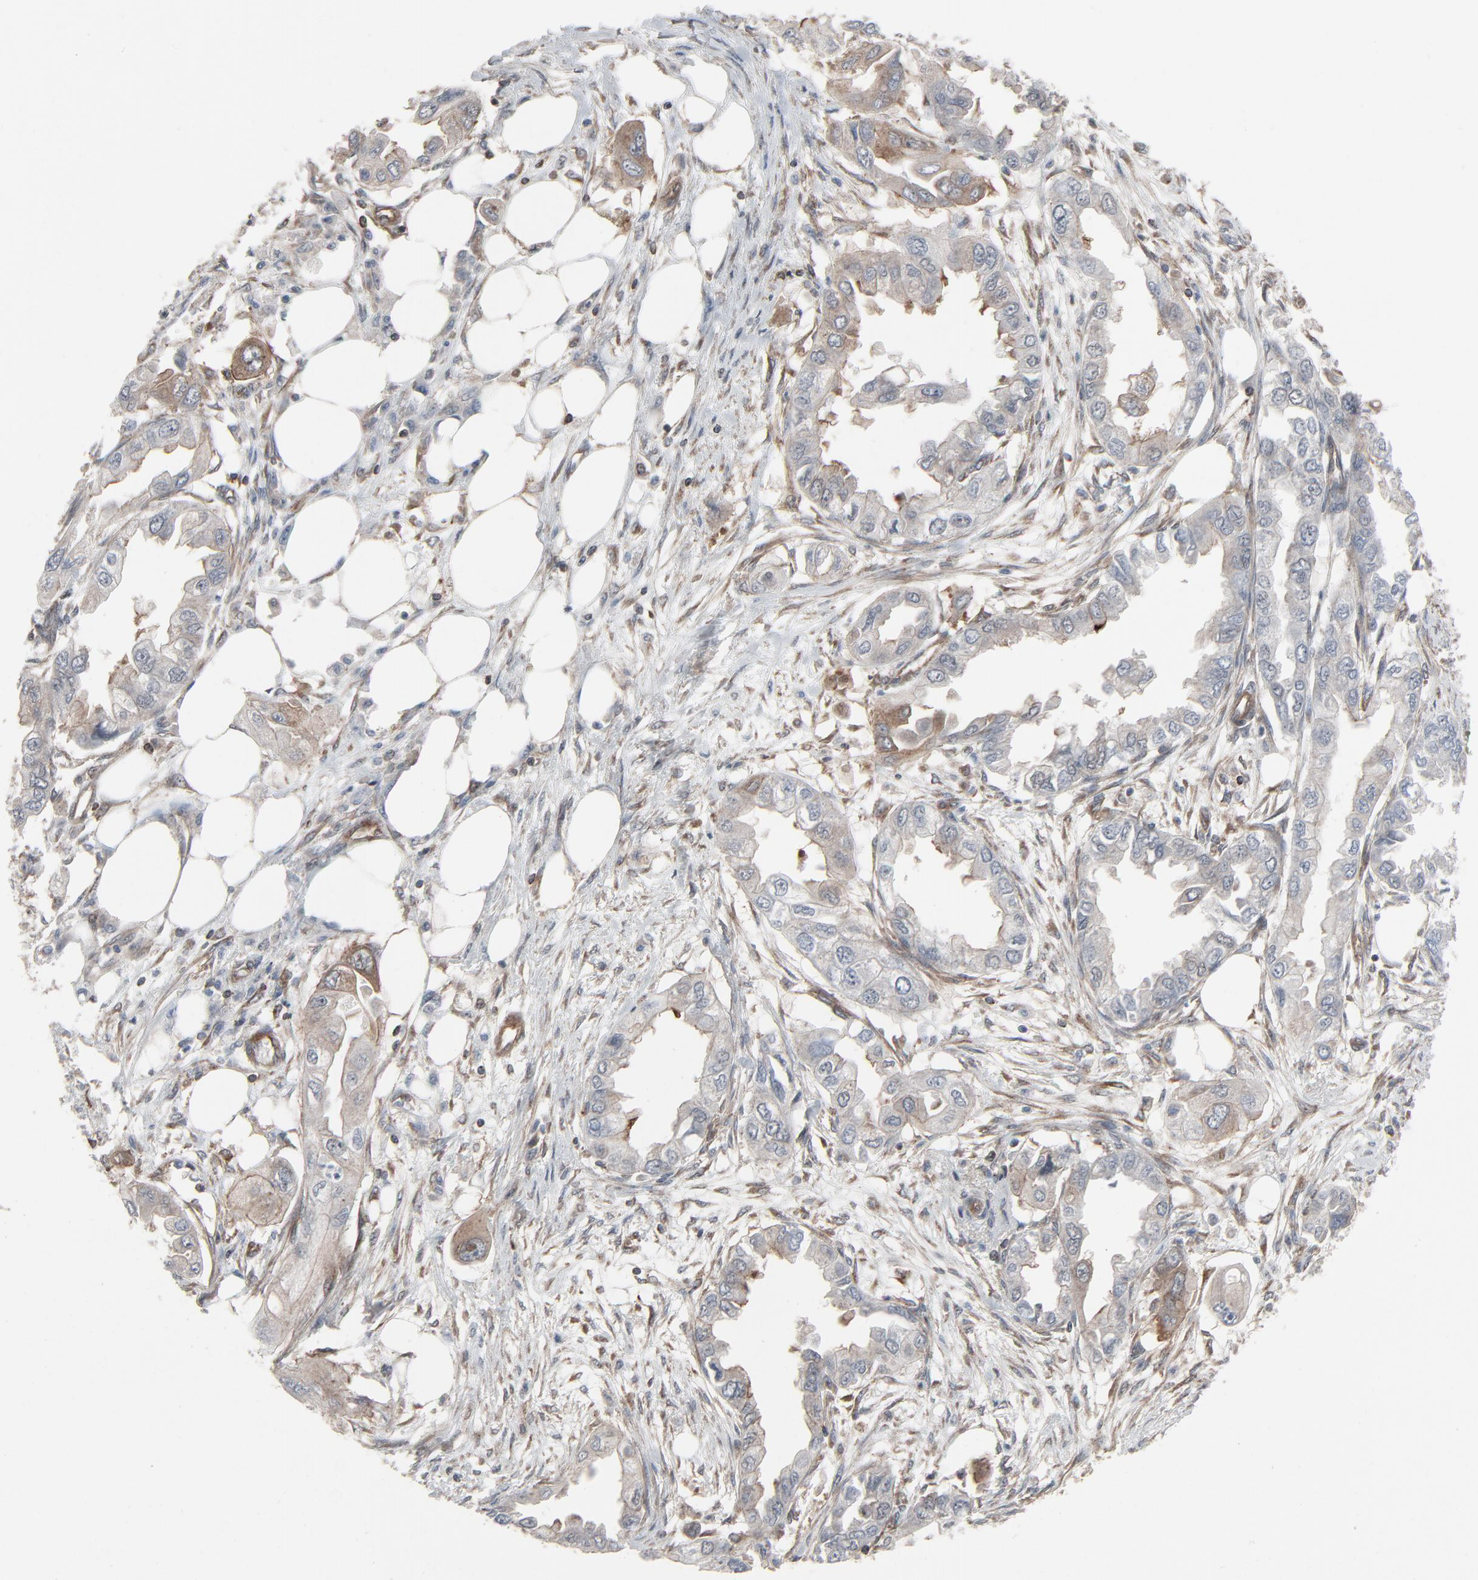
{"staining": {"intensity": "moderate", "quantity": "<25%", "location": "cytoplasmic/membranous"}, "tissue": "endometrial cancer", "cell_type": "Tumor cells", "image_type": "cancer", "snomed": [{"axis": "morphology", "description": "Adenocarcinoma, NOS"}, {"axis": "topography", "description": "Endometrium"}], "caption": "Protein expression analysis of adenocarcinoma (endometrial) displays moderate cytoplasmic/membranous staining in approximately <25% of tumor cells.", "gene": "OPTN", "patient": {"sex": "female", "age": 67}}